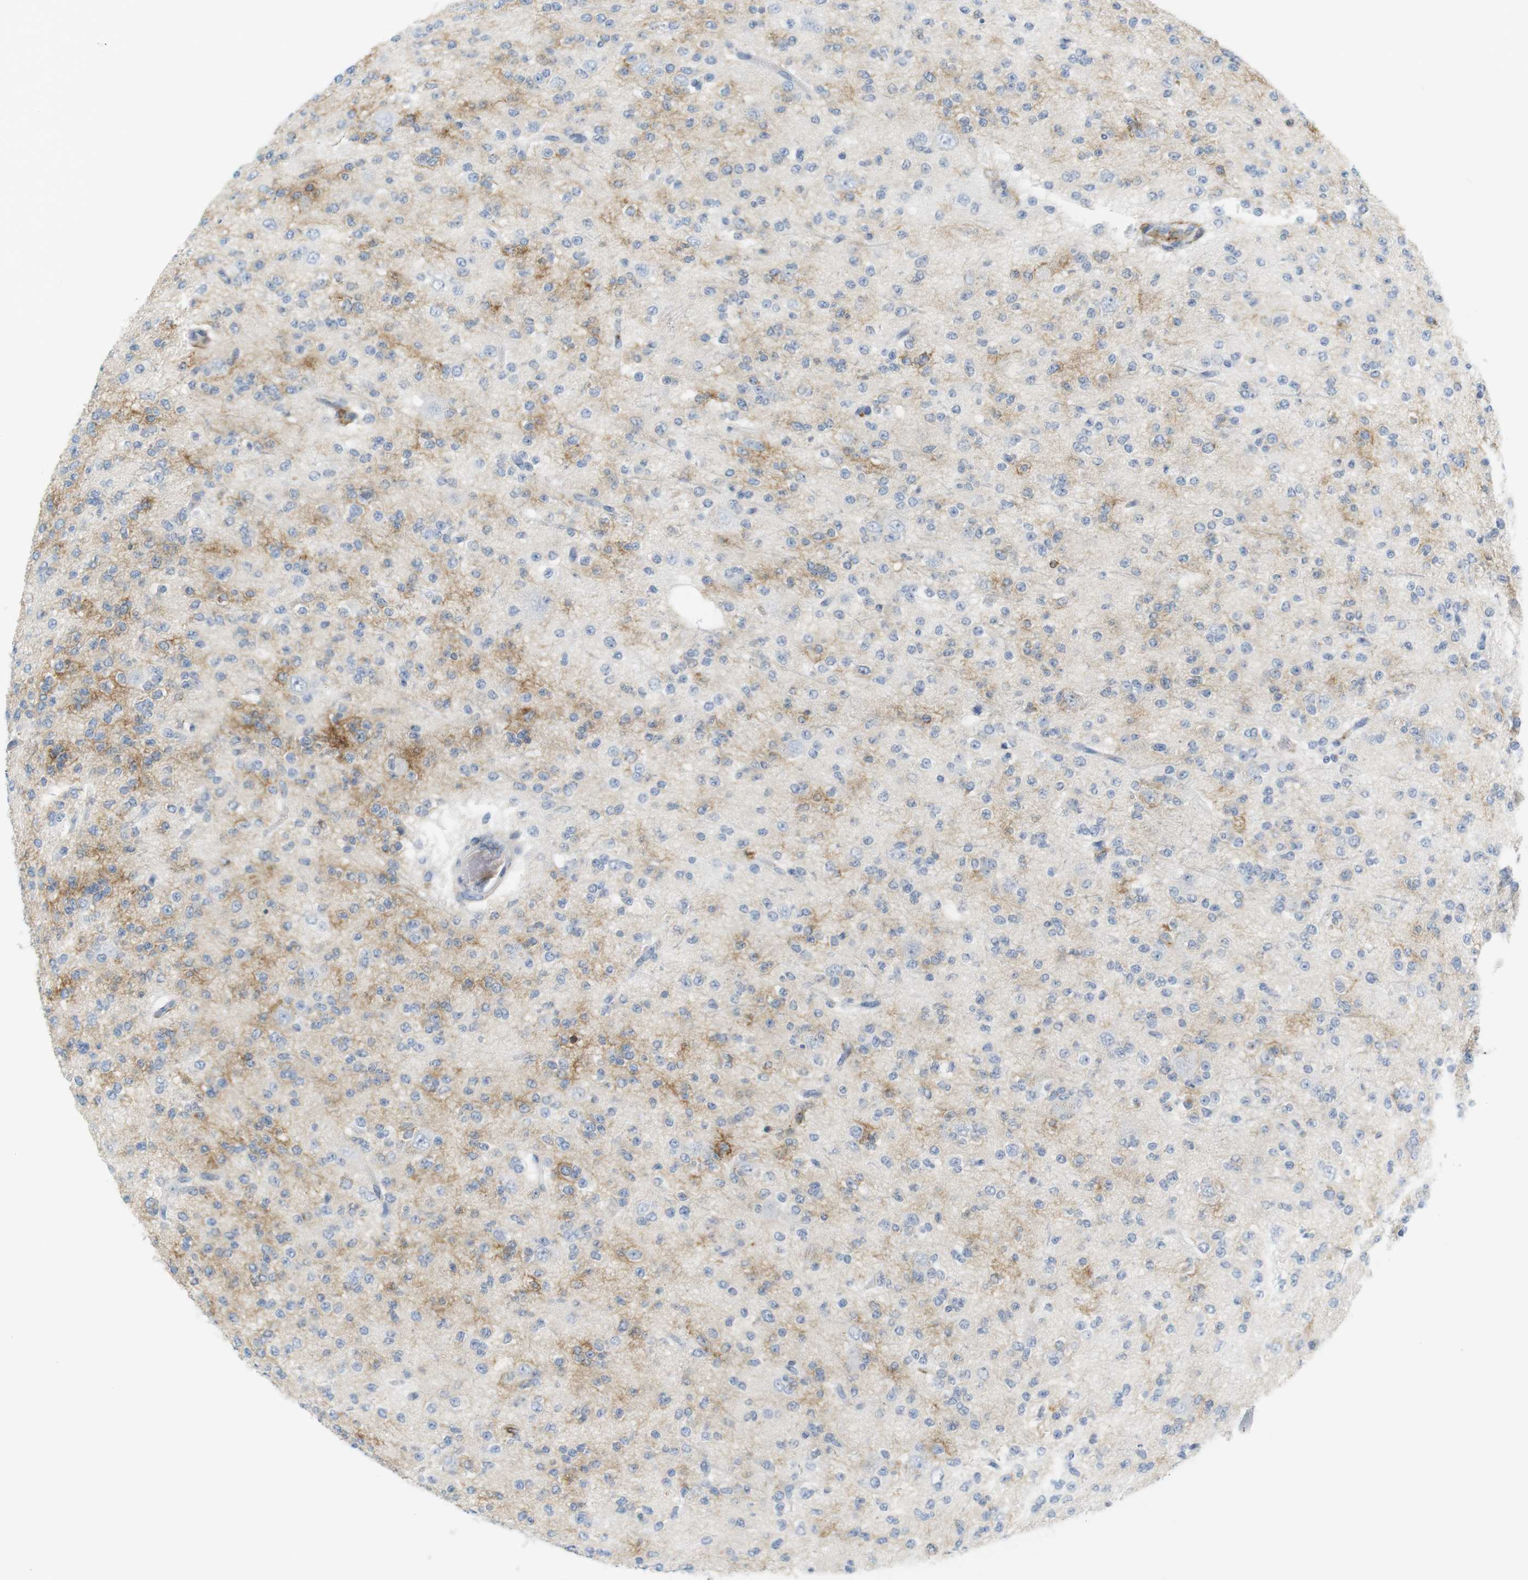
{"staining": {"intensity": "weak", "quantity": "25%-75%", "location": "cytoplasmic/membranous"}, "tissue": "glioma", "cell_type": "Tumor cells", "image_type": "cancer", "snomed": [{"axis": "morphology", "description": "Glioma, malignant, Low grade"}, {"axis": "topography", "description": "Brain"}], "caption": "The micrograph shows staining of malignant low-grade glioma, revealing weak cytoplasmic/membranous protein positivity (brown color) within tumor cells.", "gene": "F2R", "patient": {"sex": "male", "age": 38}}